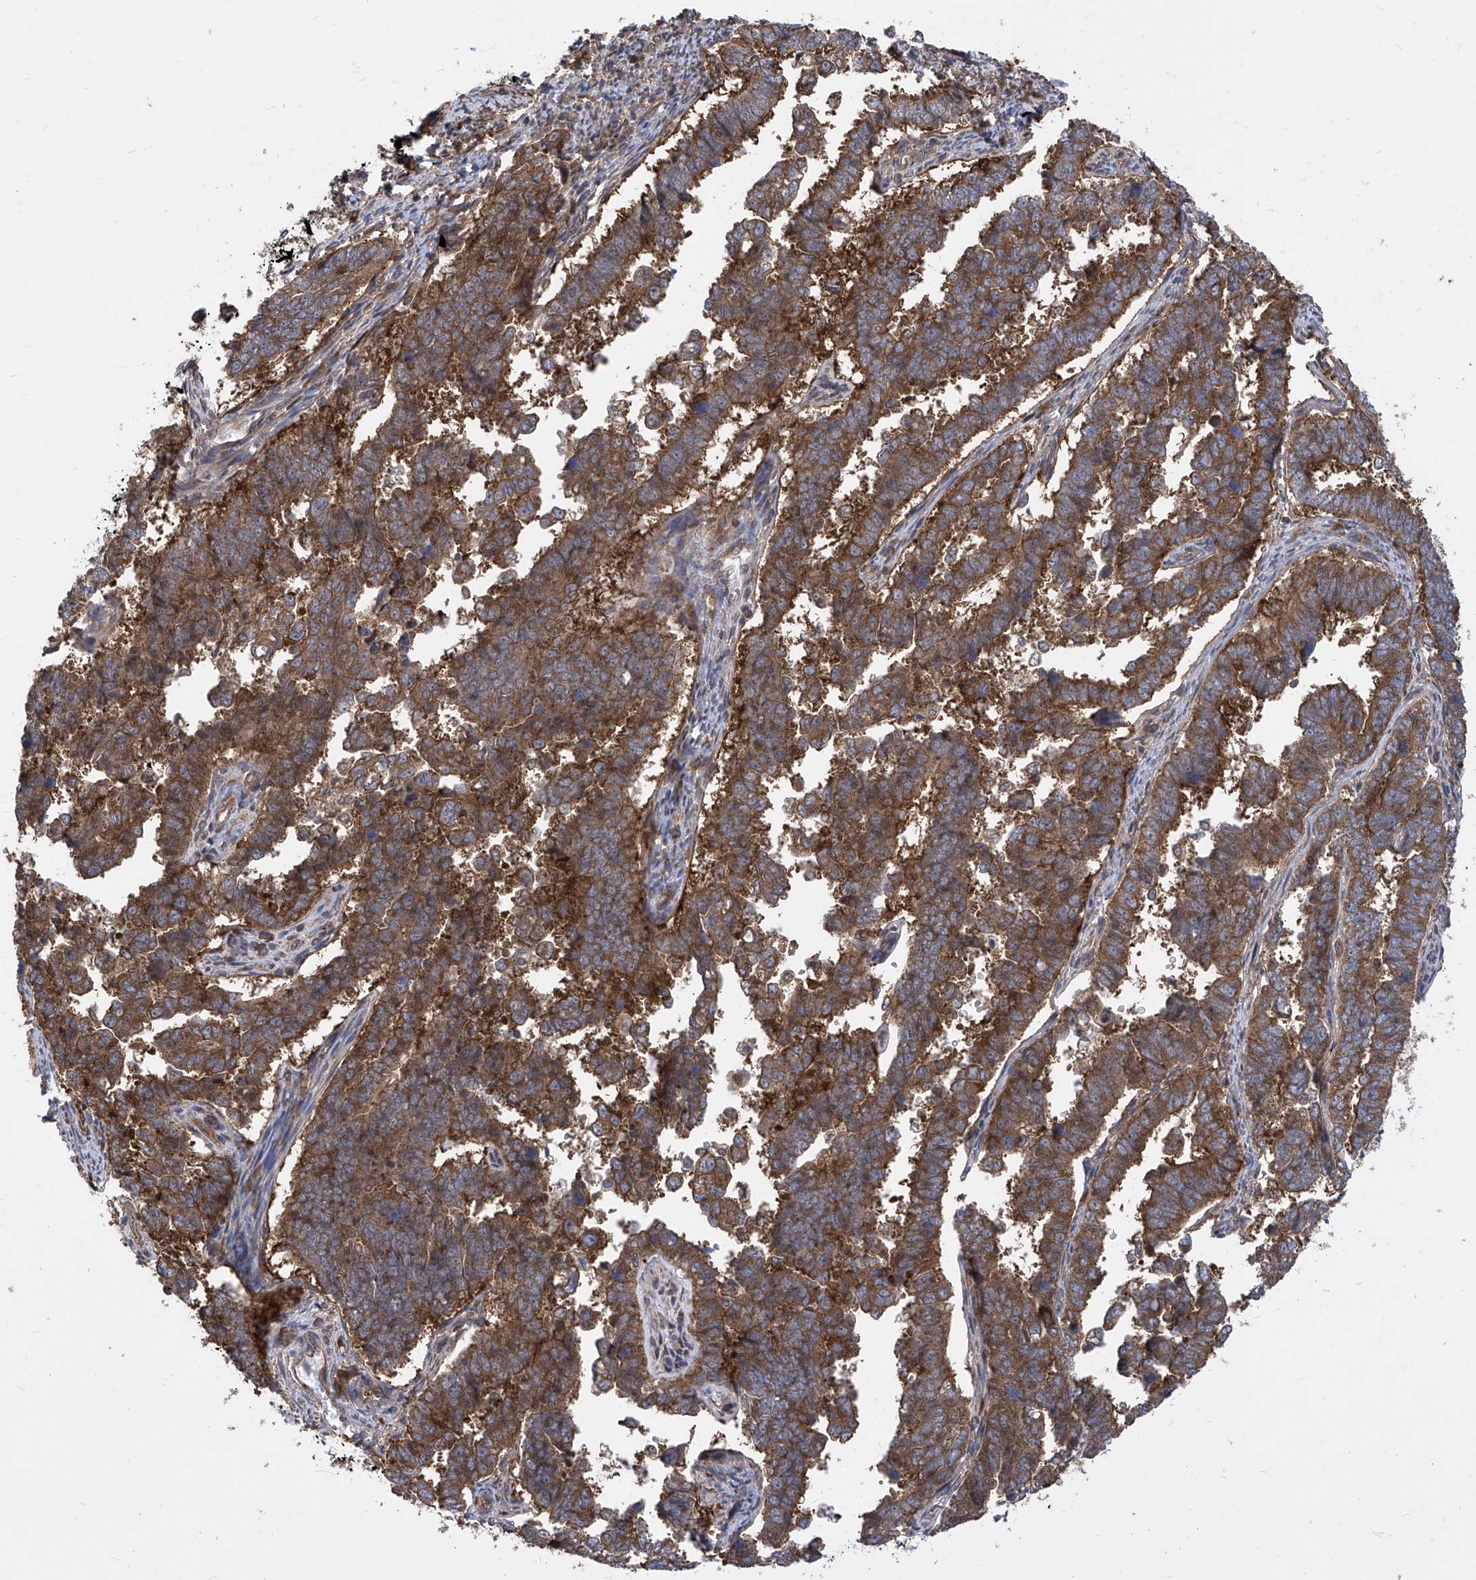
{"staining": {"intensity": "strong", "quantity": ">75%", "location": "cytoplasmic/membranous"}, "tissue": "endometrial cancer", "cell_type": "Tumor cells", "image_type": "cancer", "snomed": [{"axis": "morphology", "description": "Adenocarcinoma, NOS"}, {"axis": "topography", "description": "Endometrium"}], "caption": "An IHC micrograph of neoplastic tissue is shown. Protein staining in brown labels strong cytoplasmic/membranous positivity in endometrial cancer (adenocarcinoma) within tumor cells.", "gene": "EIF3M", "patient": {"sex": "female", "age": 75}}